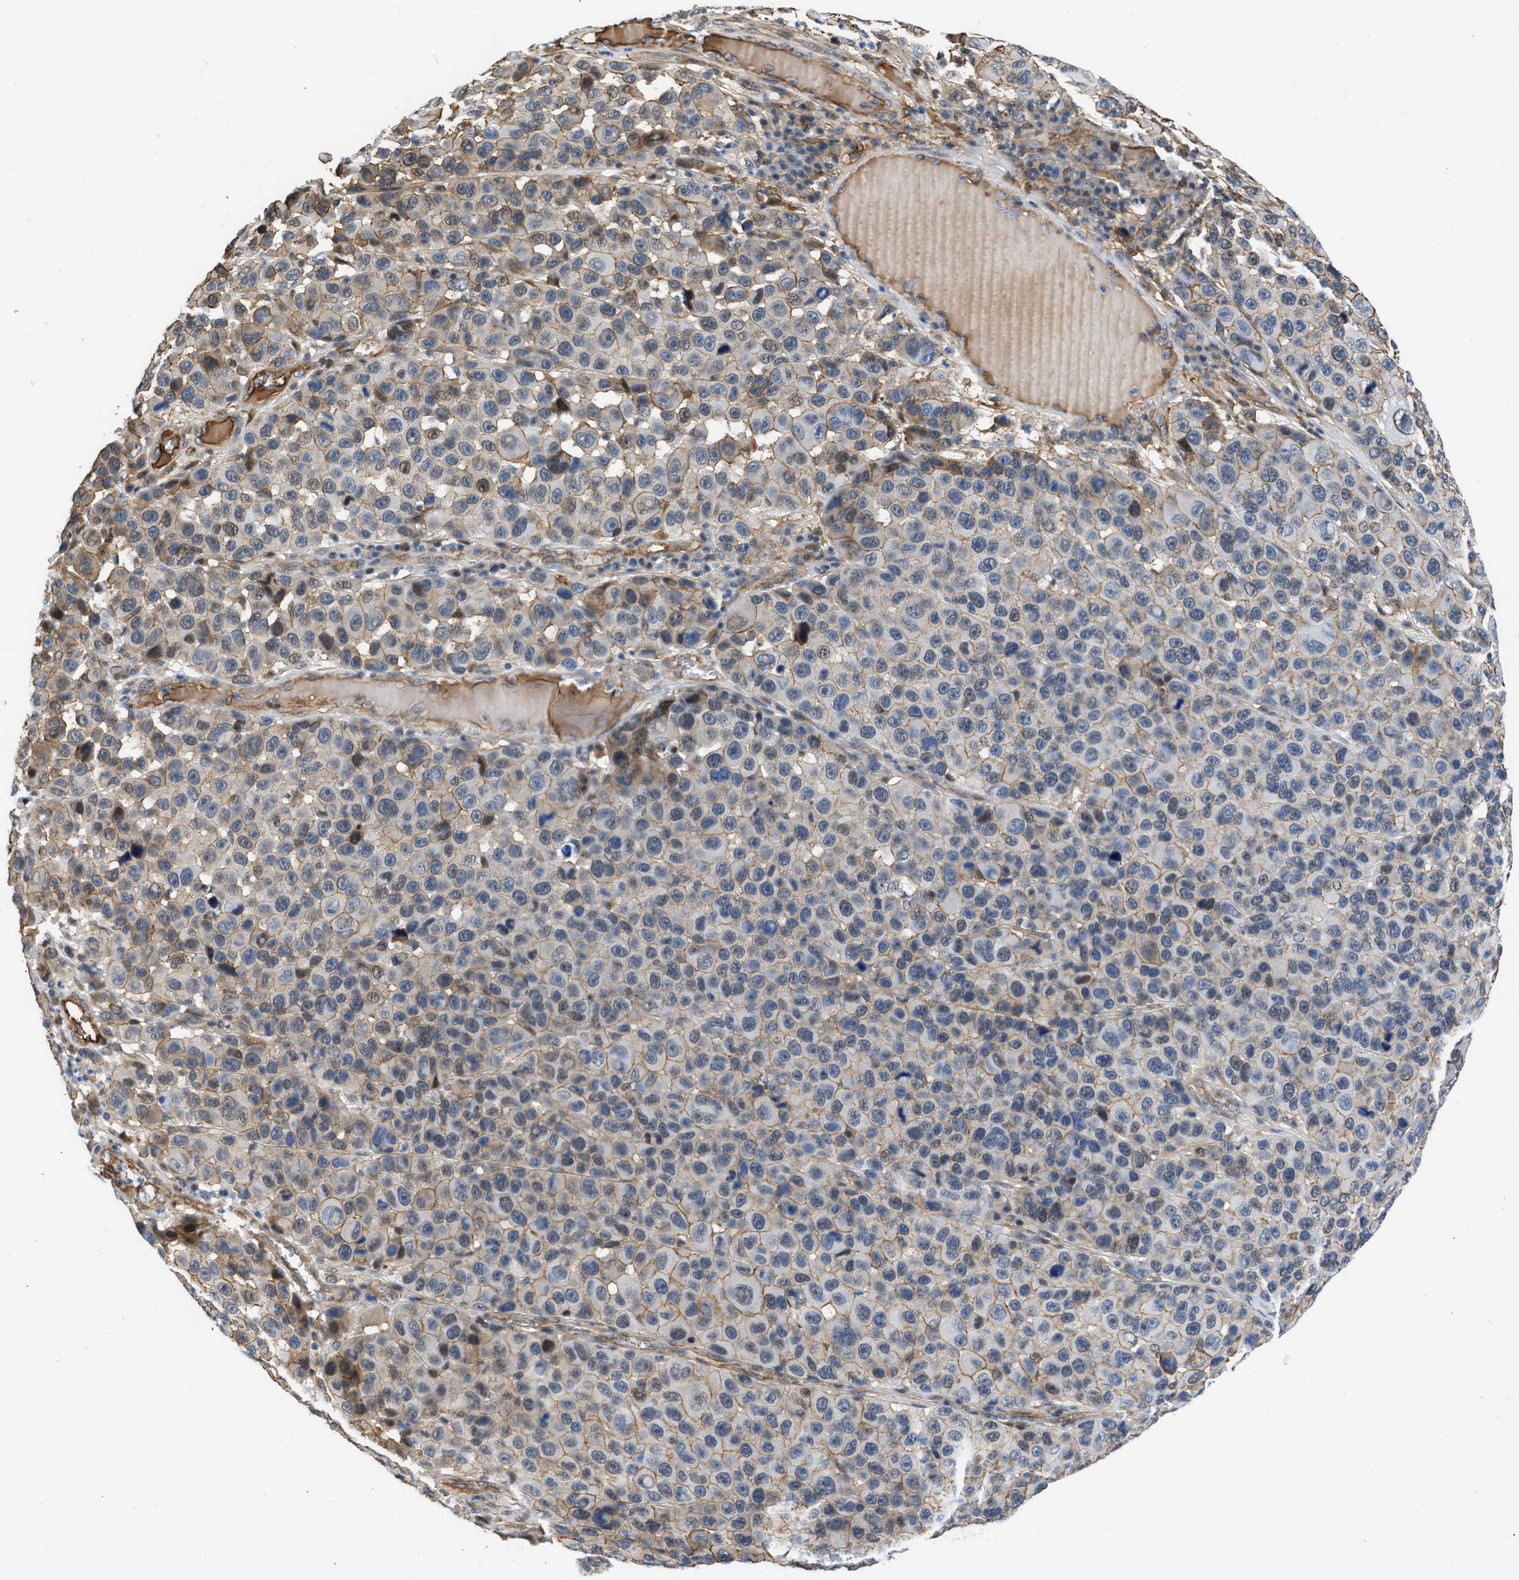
{"staining": {"intensity": "moderate", "quantity": ">75%", "location": "cytoplasmic/membranous"}, "tissue": "melanoma", "cell_type": "Tumor cells", "image_type": "cancer", "snomed": [{"axis": "morphology", "description": "Malignant melanoma, NOS"}, {"axis": "topography", "description": "Skin"}], "caption": "Human melanoma stained with a protein marker displays moderate staining in tumor cells.", "gene": "MAS1L", "patient": {"sex": "male", "age": 53}}